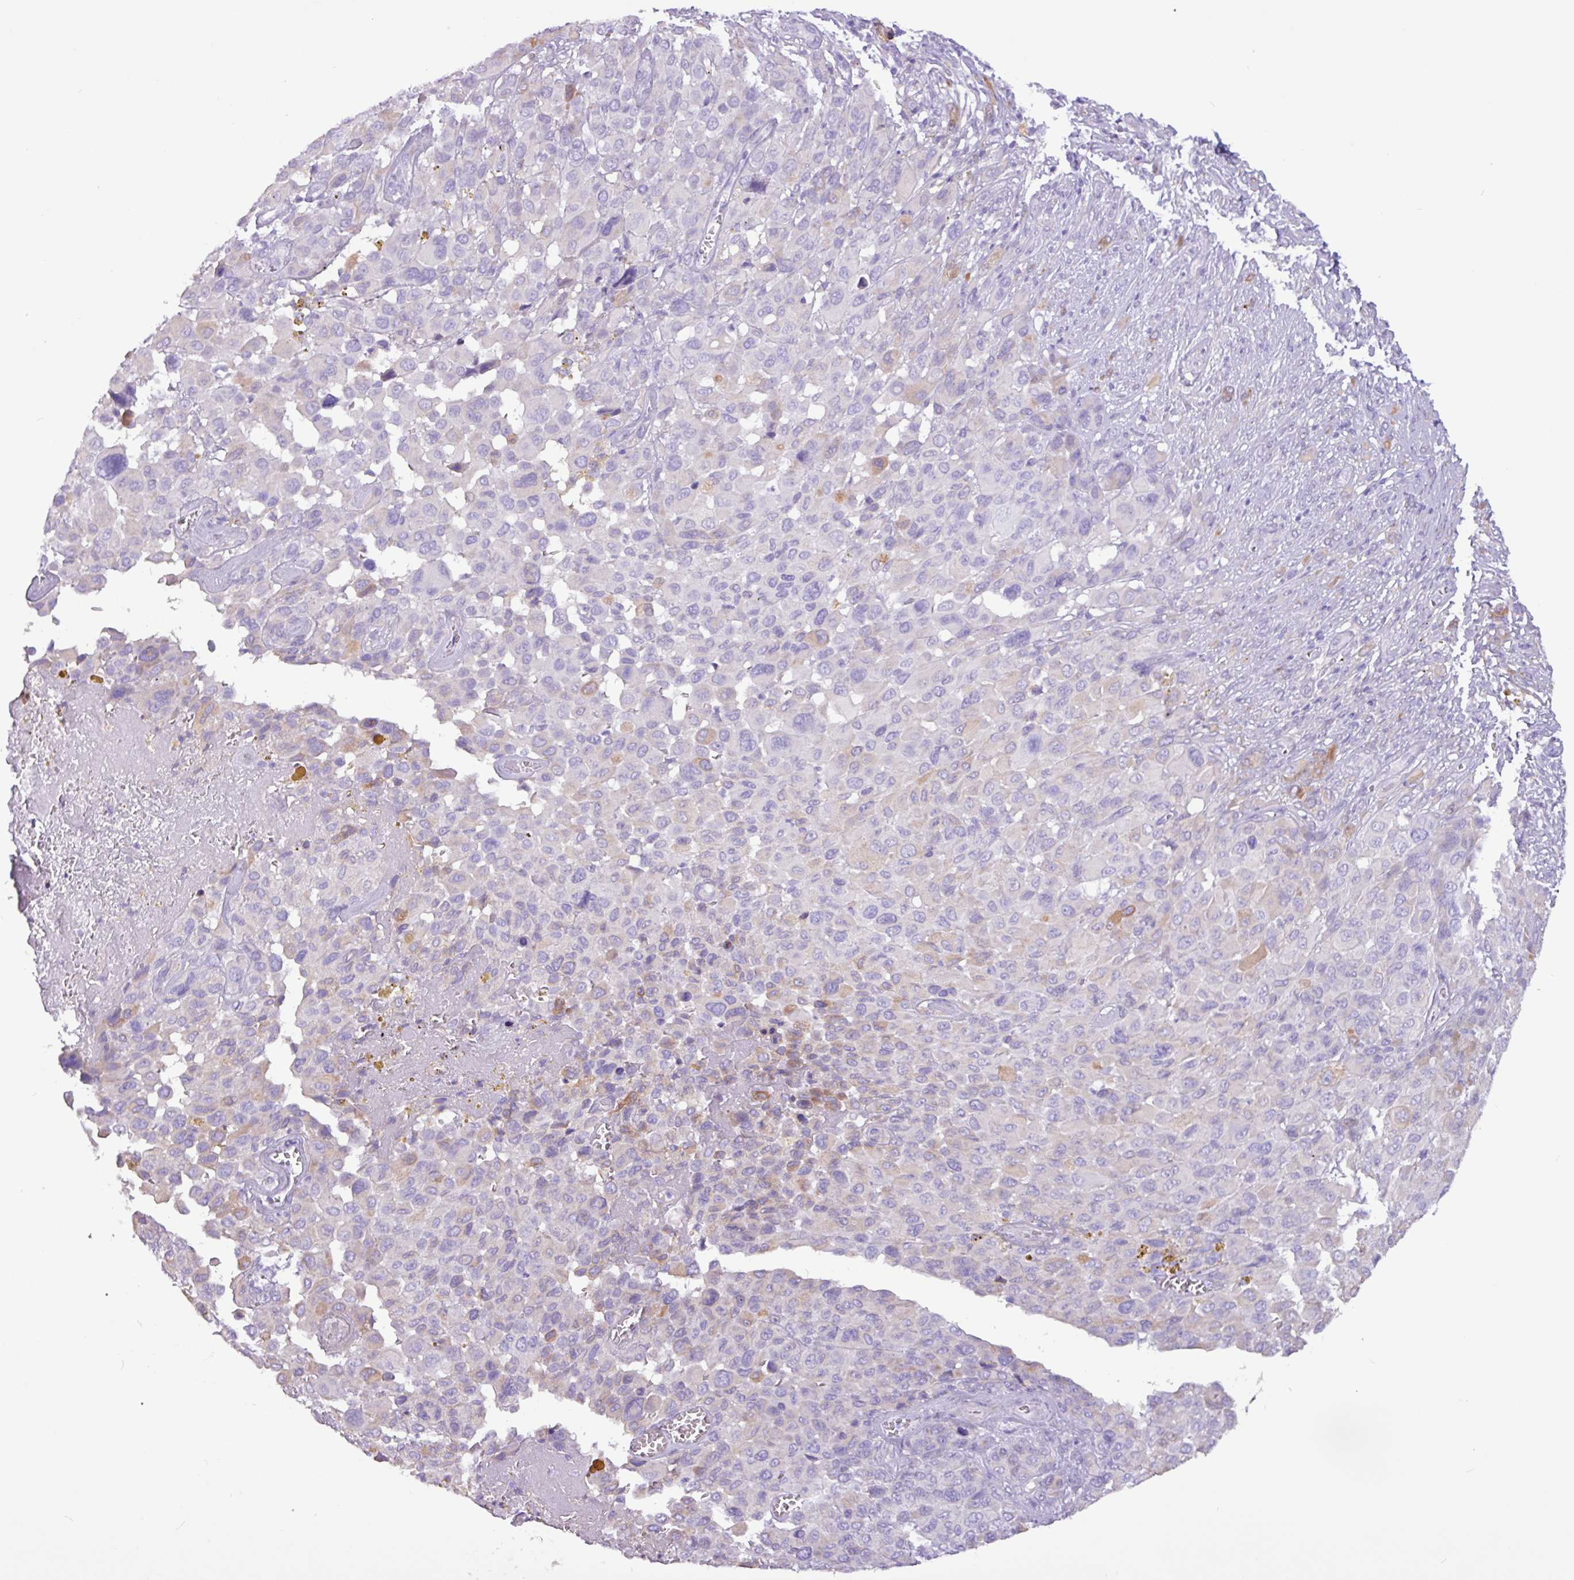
{"staining": {"intensity": "weak", "quantity": "<25%", "location": "cytoplasmic/membranous"}, "tissue": "melanoma", "cell_type": "Tumor cells", "image_type": "cancer", "snomed": [{"axis": "morphology", "description": "Malignant melanoma, NOS"}, {"axis": "topography", "description": "Skin of trunk"}], "caption": "The photomicrograph reveals no staining of tumor cells in malignant melanoma.", "gene": "SLC38A1", "patient": {"sex": "male", "age": 71}}